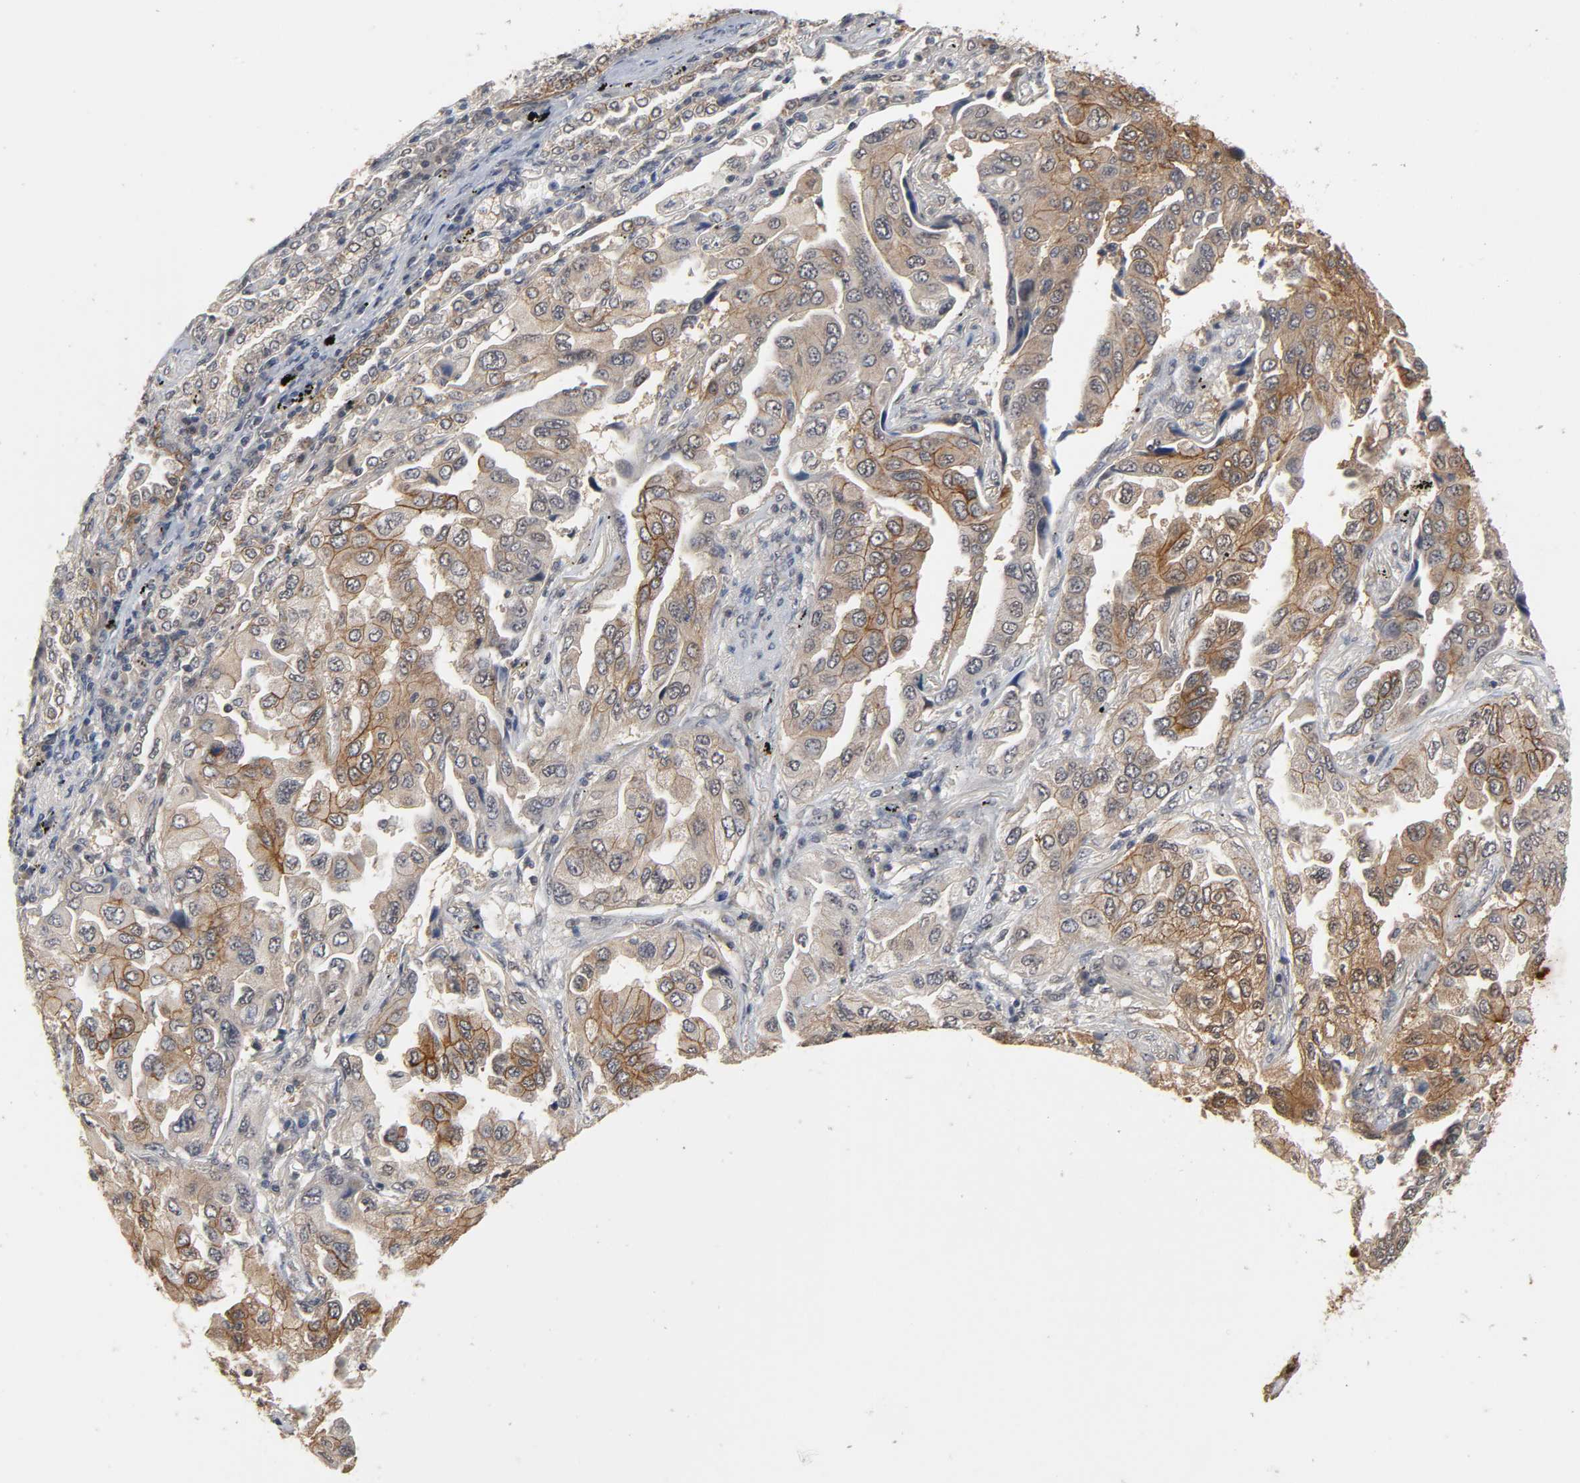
{"staining": {"intensity": "moderate", "quantity": ">75%", "location": "cytoplasmic/membranous"}, "tissue": "lung cancer", "cell_type": "Tumor cells", "image_type": "cancer", "snomed": [{"axis": "morphology", "description": "Adenocarcinoma, NOS"}, {"axis": "topography", "description": "Lung"}], "caption": "Immunohistochemistry (DAB (3,3'-diaminobenzidine)) staining of lung cancer reveals moderate cytoplasmic/membranous protein expression in approximately >75% of tumor cells. (Stains: DAB (3,3'-diaminobenzidine) in brown, nuclei in blue, Microscopy: brightfield microscopy at high magnification).", "gene": "HTR1E", "patient": {"sex": "female", "age": 65}}